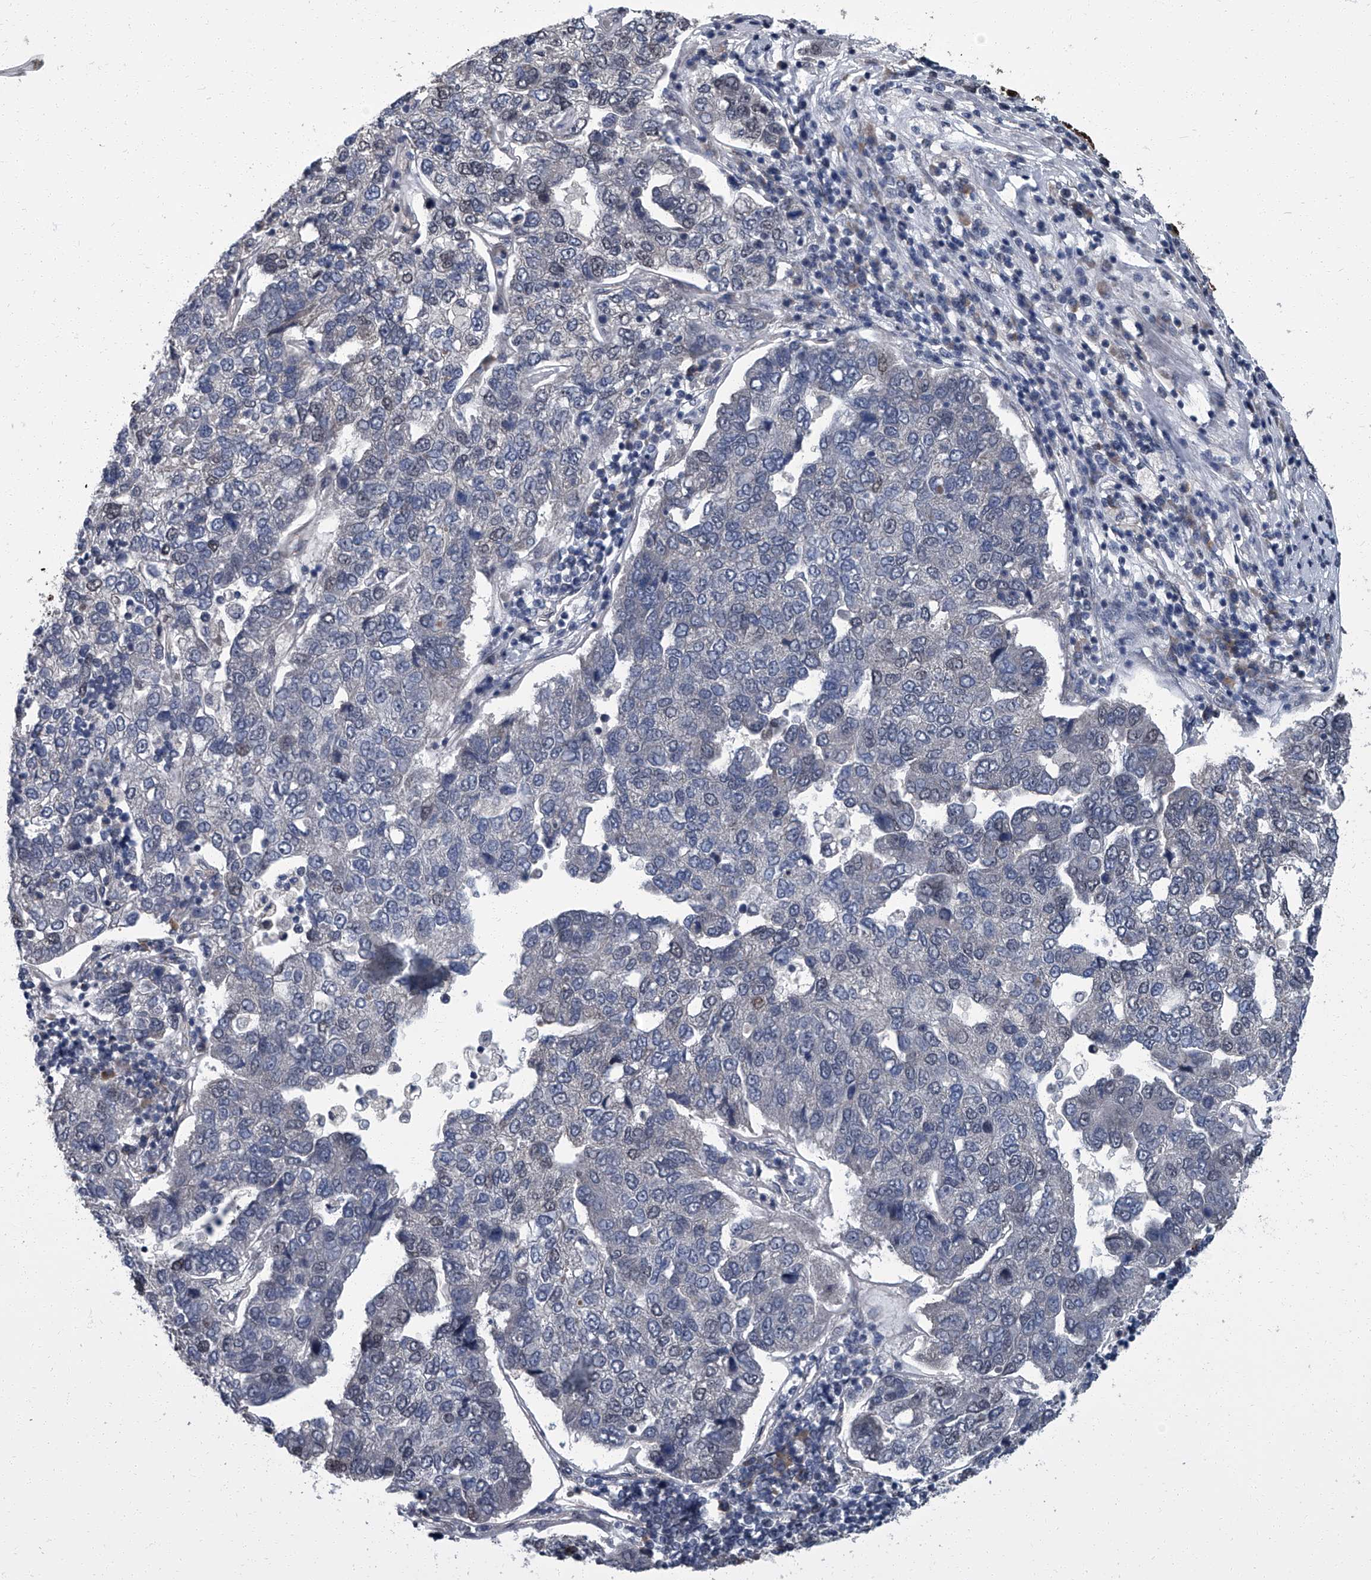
{"staining": {"intensity": "negative", "quantity": "none", "location": "none"}, "tissue": "pancreatic cancer", "cell_type": "Tumor cells", "image_type": "cancer", "snomed": [{"axis": "morphology", "description": "Adenocarcinoma, NOS"}, {"axis": "topography", "description": "Pancreas"}], "caption": "The photomicrograph displays no significant staining in tumor cells of pancreatic adenocarcinoma.", "gene": "ZNF274", "patient": {"sex": "female", "age": 61}}